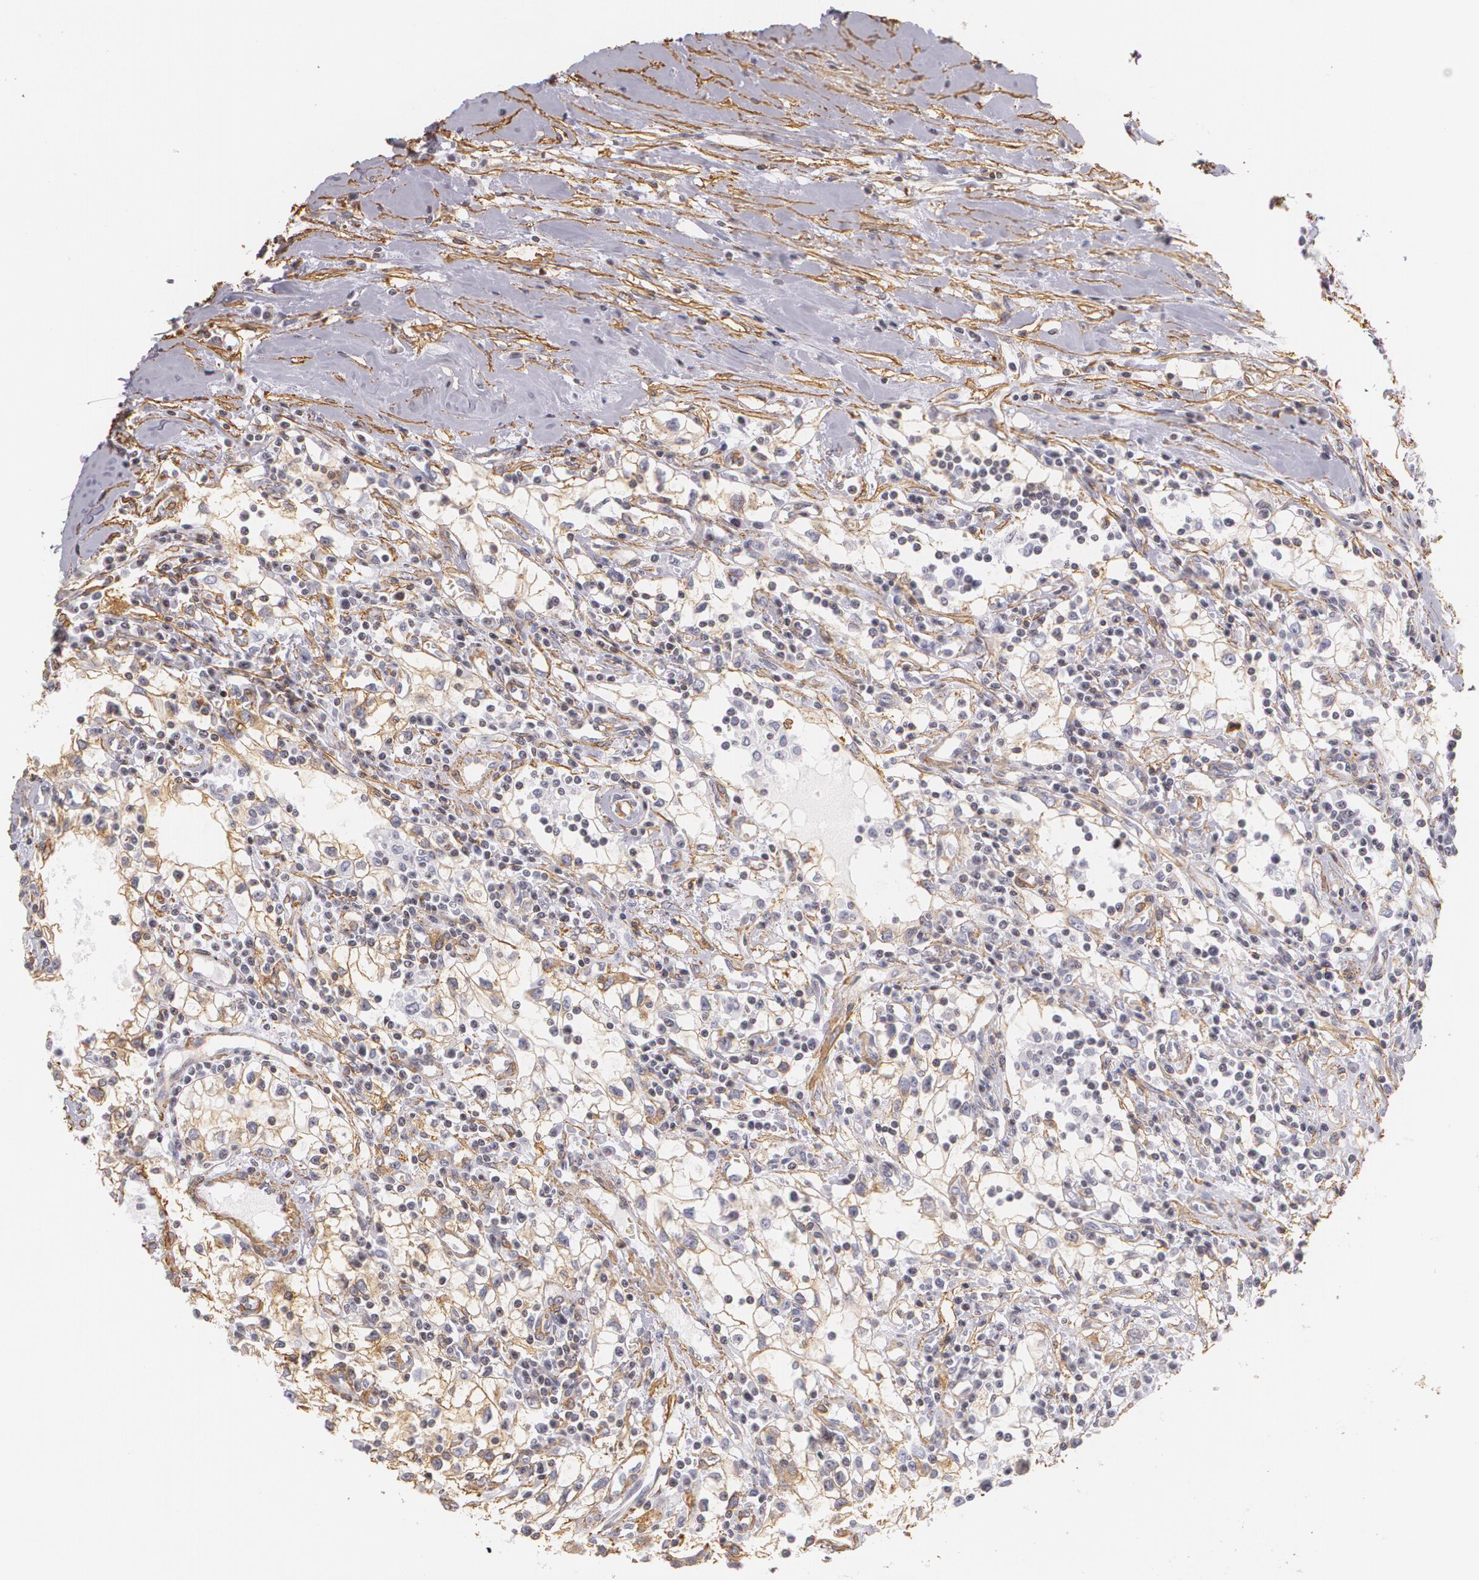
{"staining": {"intensity": "moderate", "quantity": "25%-75%", "location": "cytoplasmic/membranous"}, "tissue": "renal cancer", "cell_type": "Tumor cells", "image_type": "cancer", "snomed": [{"axis": "morphology", "description": "Adenocarcinoma, NOS"}, {"axis": "topography", "description": "Kidney"}], "caption": "Immunohistochemical staining of adenocarcinoma (renal) reveals medium levels of moderate cytoplasmic/membranous protein staining in approximately 25%-75% of tumor cells.", "gene": "VAMP1", "patient": {"sex": "male", "age": 82}}